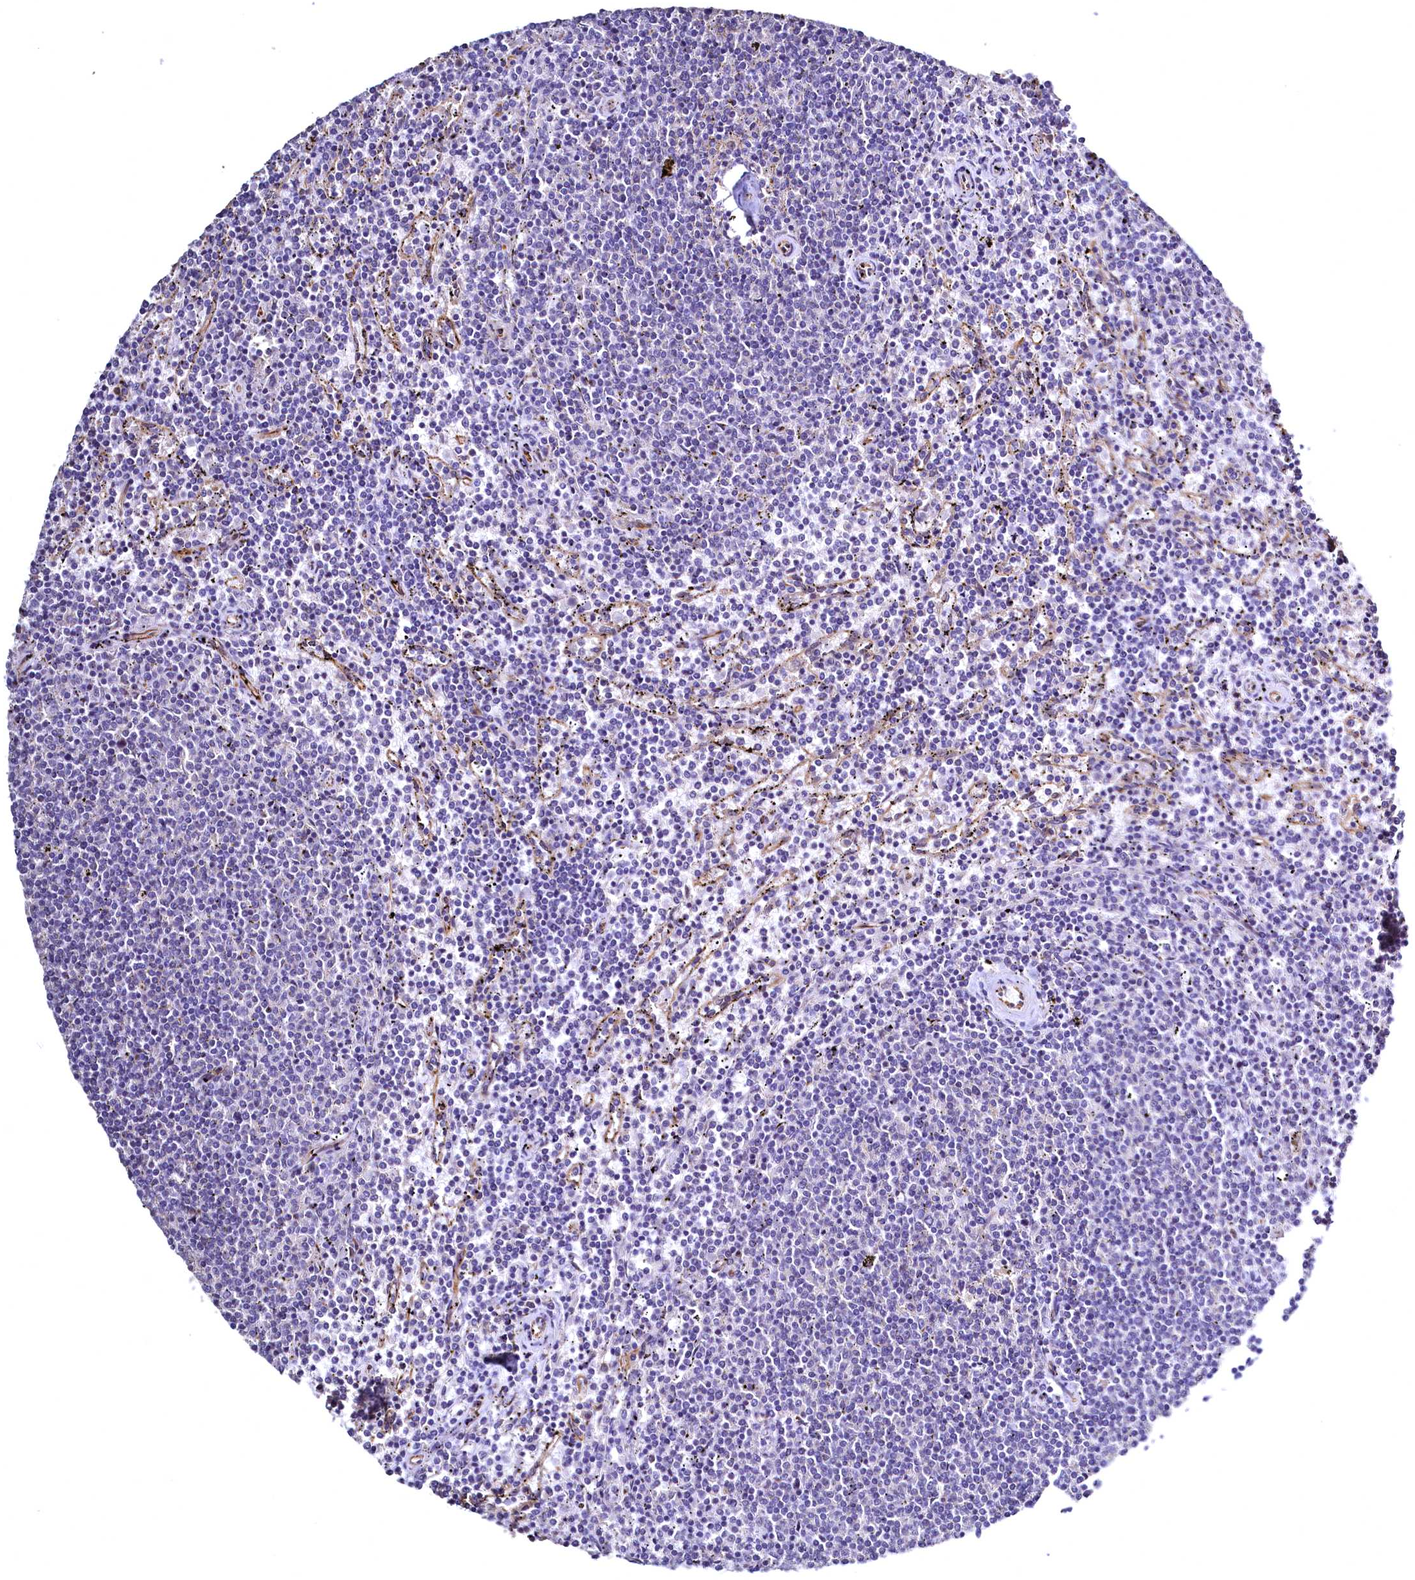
{"staining": {"intensity": "negative", "quantity": "none", "location": "none"}, "tissue": "lymphoma", "cell_type": "Tumor cells", "image_type": "cancer", "snomed": [{"axis": "morphology", "description": "Malignant lymphoma, non-Hodgkin's type, Low grade"}, {"axis": "topography", "description": "Spleen"}], "caption": "High magnification brightfield microscopy of malignant lymphoma, non-Hodgkin's type (low-grade) stained with DAB (brown) and counterstained with hematoxylin (blue): tumor cells show no significant positivity. Nuclei are stained in blue.", "gene": "TBCEL", "patient": {"sex": "female", "age": 50}}